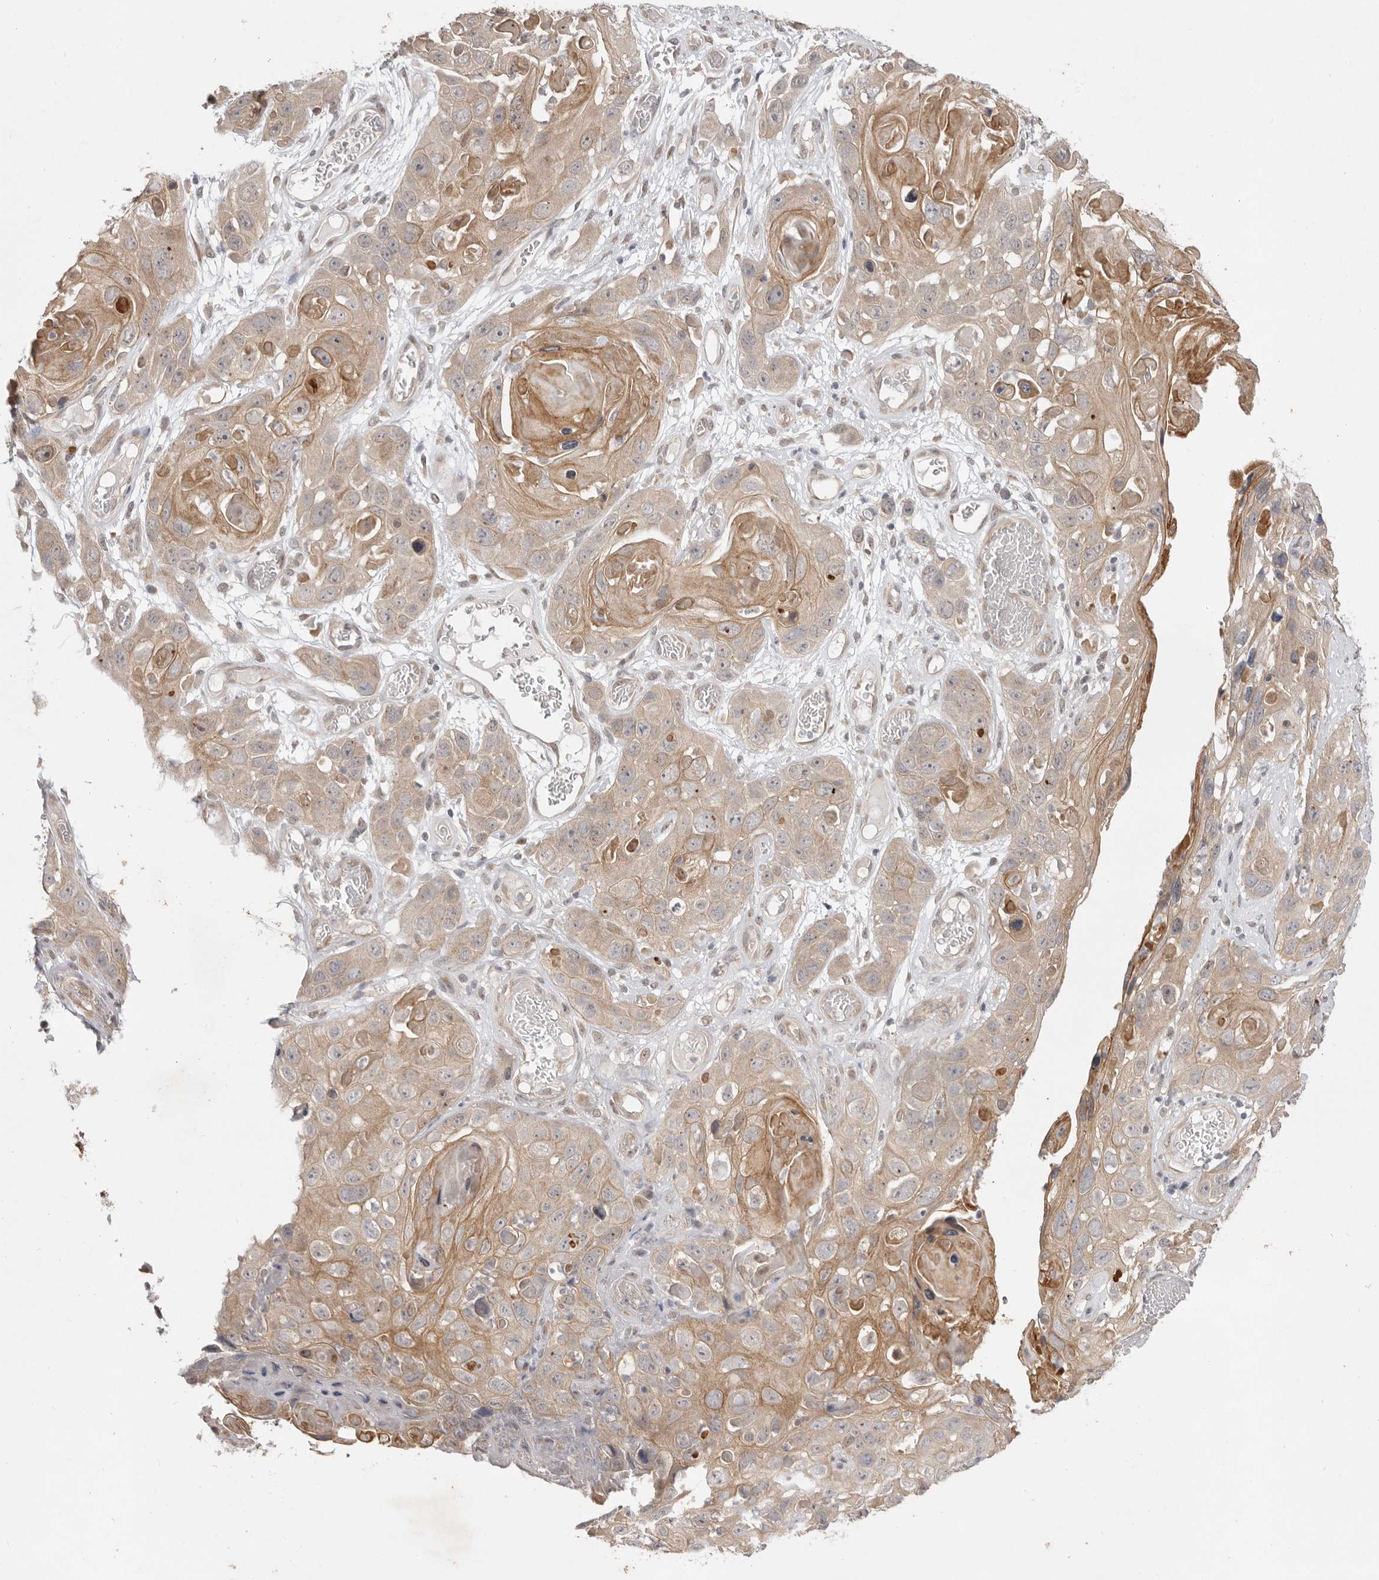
{"staining": {"intensity": "weak", "quantity": ">75%", "location": "cytoplasmic/membranous"}, "tissue": "skin cancer", "cell_type": "Tumor cells", "image_type": "cancer", "snomed": [{"axis": "morphology", "description": "Squamous cell carcinoma, NOS"}, {"axis": "topography", "description": "Skin"}], "caption": "This image displays immunohistochemistry (IHC) staining of human skin cancer (squamous cell carcinoma), with low weak cytoplasmic/membranous positivity in approximately >75% of tumor cells.", "gene": "NSUN4", "patient": {"sex": "male", "age": 55}}